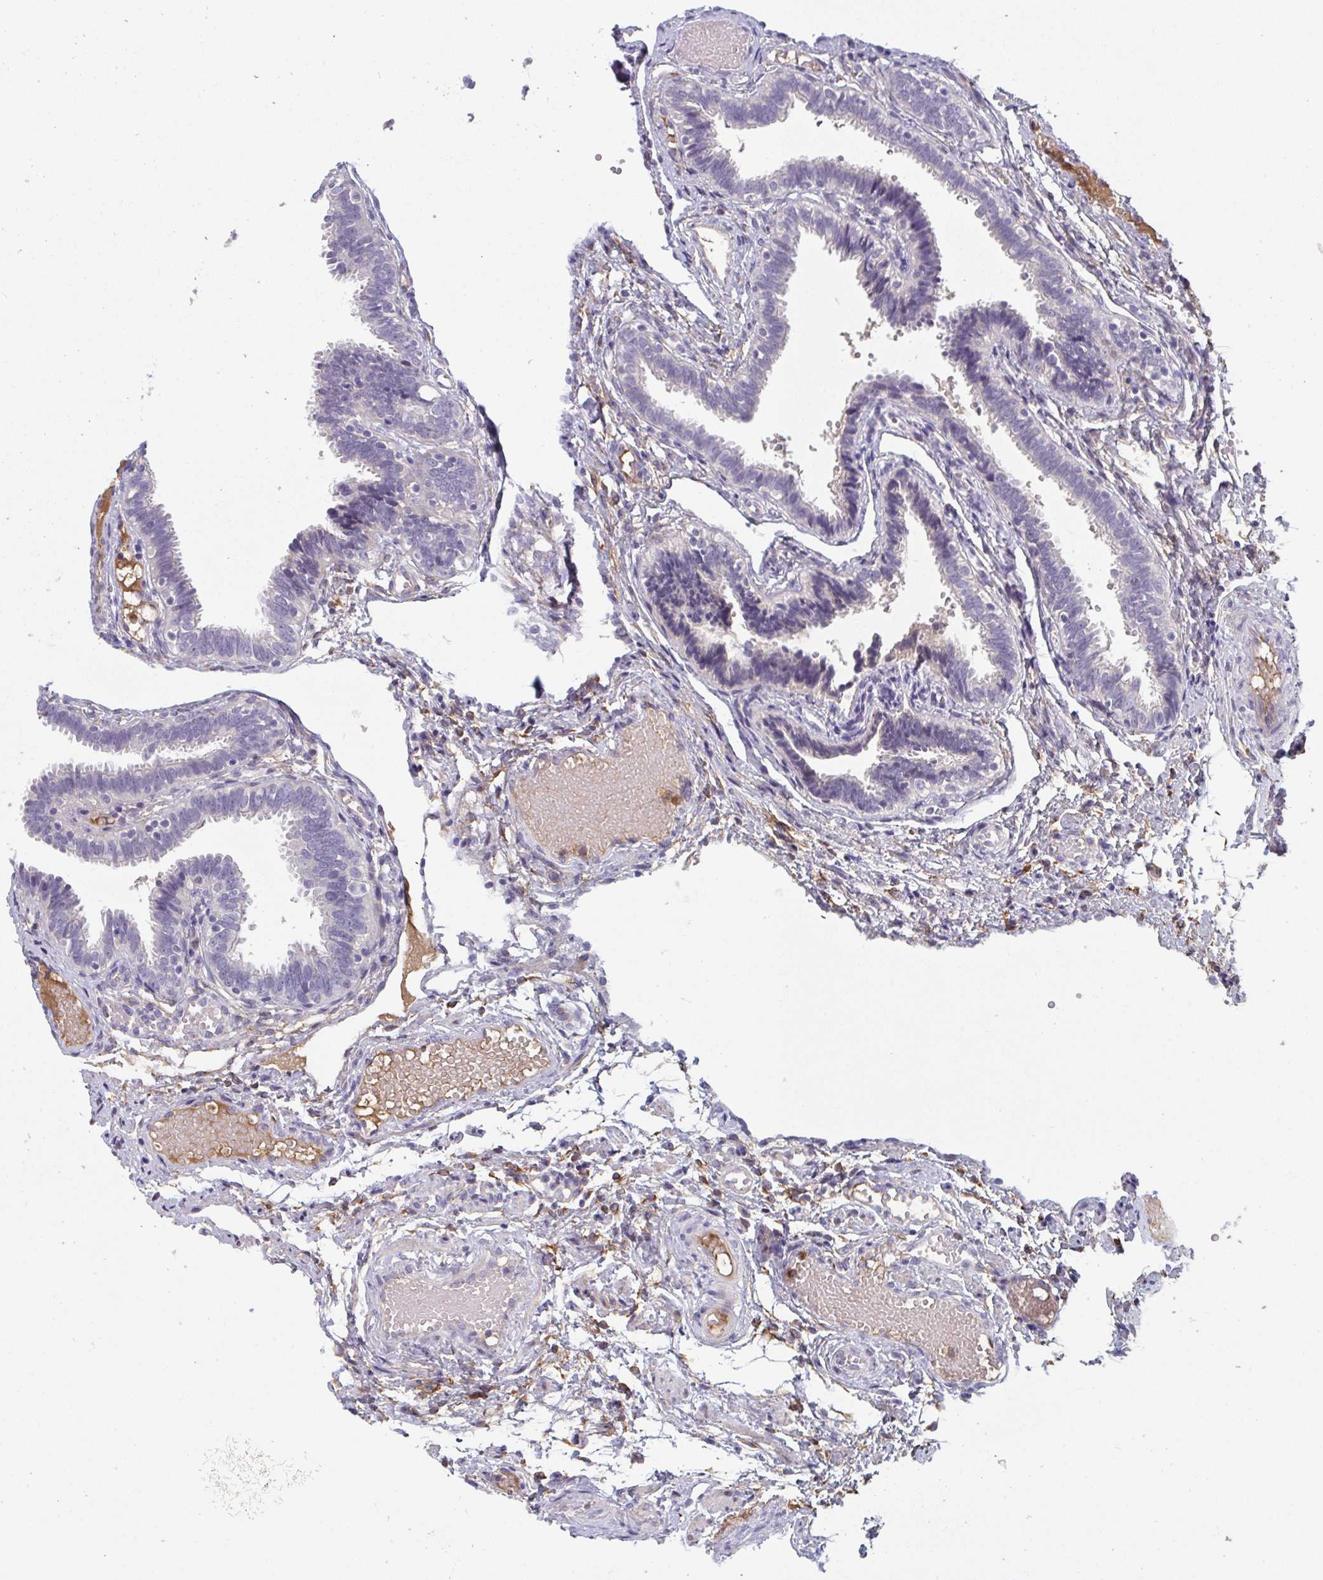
{"staining": {"intensity": "negative", "quantity": "none", "location": "none"}, "tissue": "fallopian tube", "cell_type": "Glandular cells", "image_type": "normal", "snomed": [{"axis": "morphology", "description": "Normal tissue, NOS"}, {"axis": "topography", "description": "Fallopian tube"}], "caption": "Glandular cells show no significant positivity in benign fallopian tube. (Brightfield microscopy of DAB immunohistochemistry at high magnification).", "gene": "HGFAC", "patient": {"sex": "female", "age": 37}}